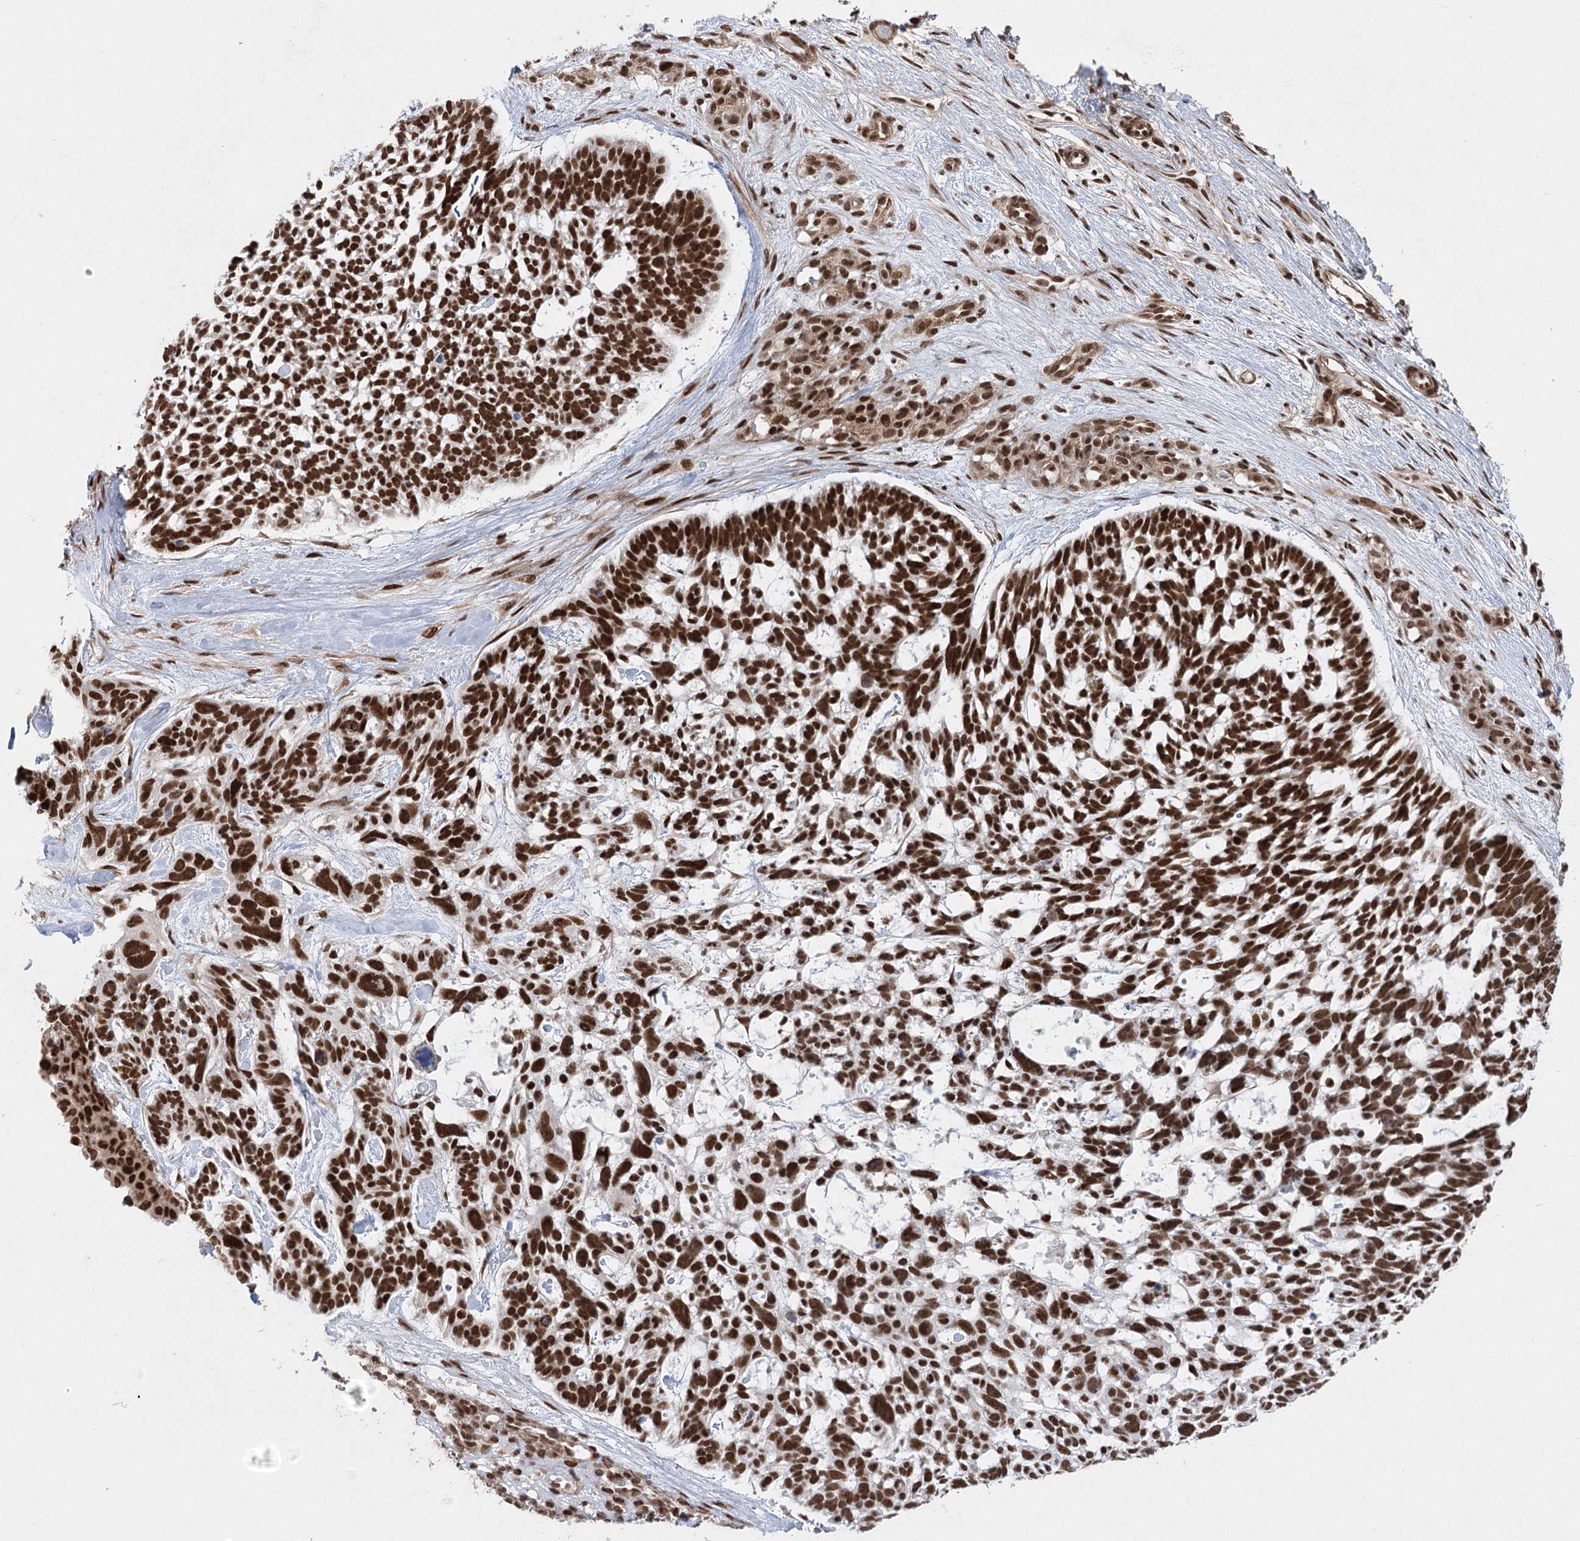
{"staining": {"intensity": "strong", "quantity": ">75%", "location": "nuclear"}, "tissue": "skin cancer", "cell_type": "Tumor cells", "image_type": "cancer", "snomed": [{"axis": "morphology", "description": "Basal cell carcinoma"}, {"axis": "topography", "description": "Skin"}], "caption": "Skin basal cell carcinoma was stained to show a protein in brown. There is high levels of strong nuclear positivity in approximately >75% of tumor cells.", "gene": "ZCCHC8", "patient": {"sex": "male", "age": 88}}